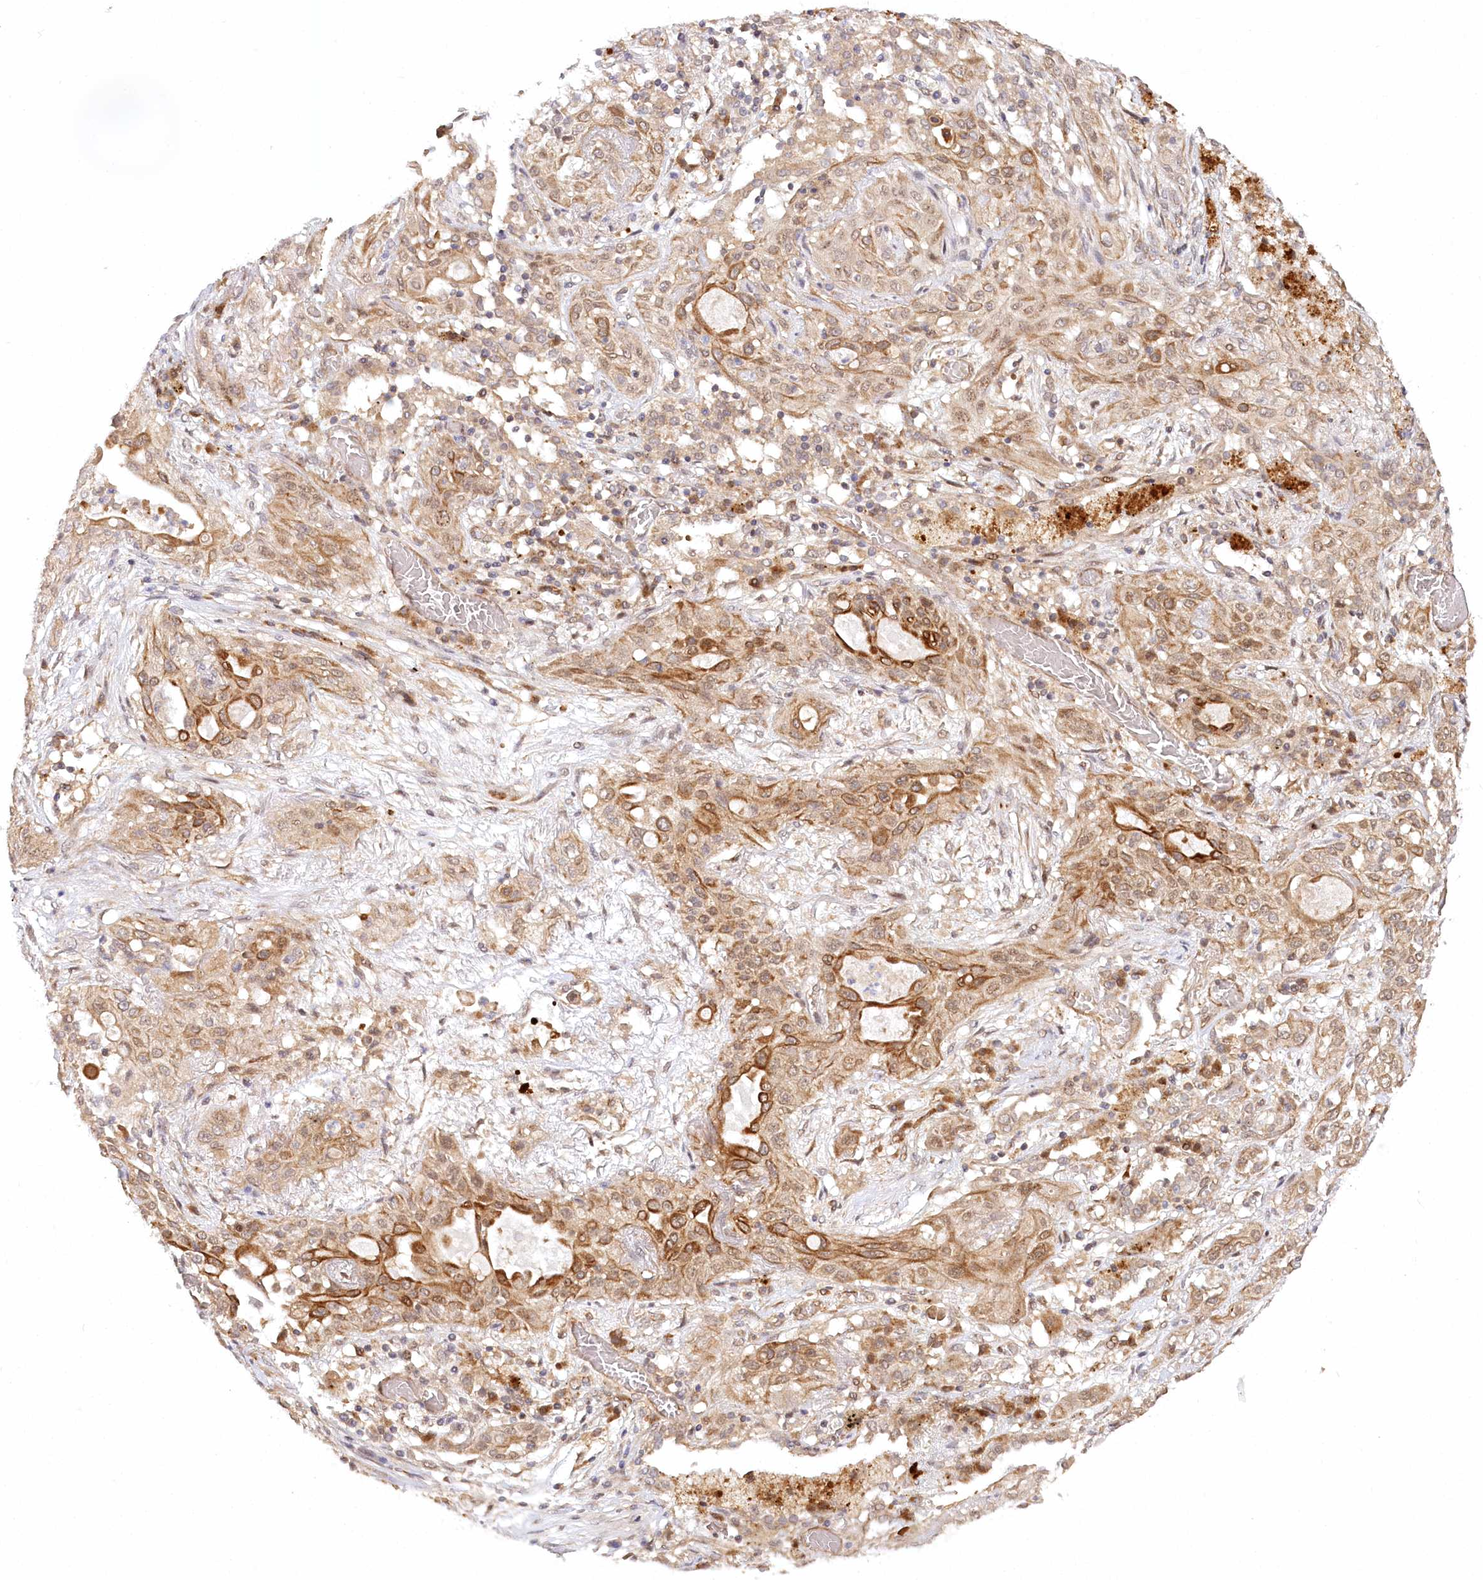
{"staining": {"intensity": "moderate", "quantity": ">75%", "location": "cytoplasmic/membranous"}, "tissue": "lung cancer", "cell_type": "Tumor cells", "image_type": "cancer", "snomed": [{"axis": "morphology", "description": "Squamous cell carcinoma, NOS"}, {"axis": "topography", "description": "Lung"}], "caption": "IHC staining of lung cancer (squamous cell carcinoma), which reveals medium levels of moderate cytoplasmic/membranous staining in about >75% of tumor cells indicating moderate cytoplasmic/membranous protein staining. The staining was performed using DAB (brown) for protein detection and nuclei were counterstained in hematoxylin (blue).", "gene": "CEP70", "patient": {"sex": "female", "age": 47}}